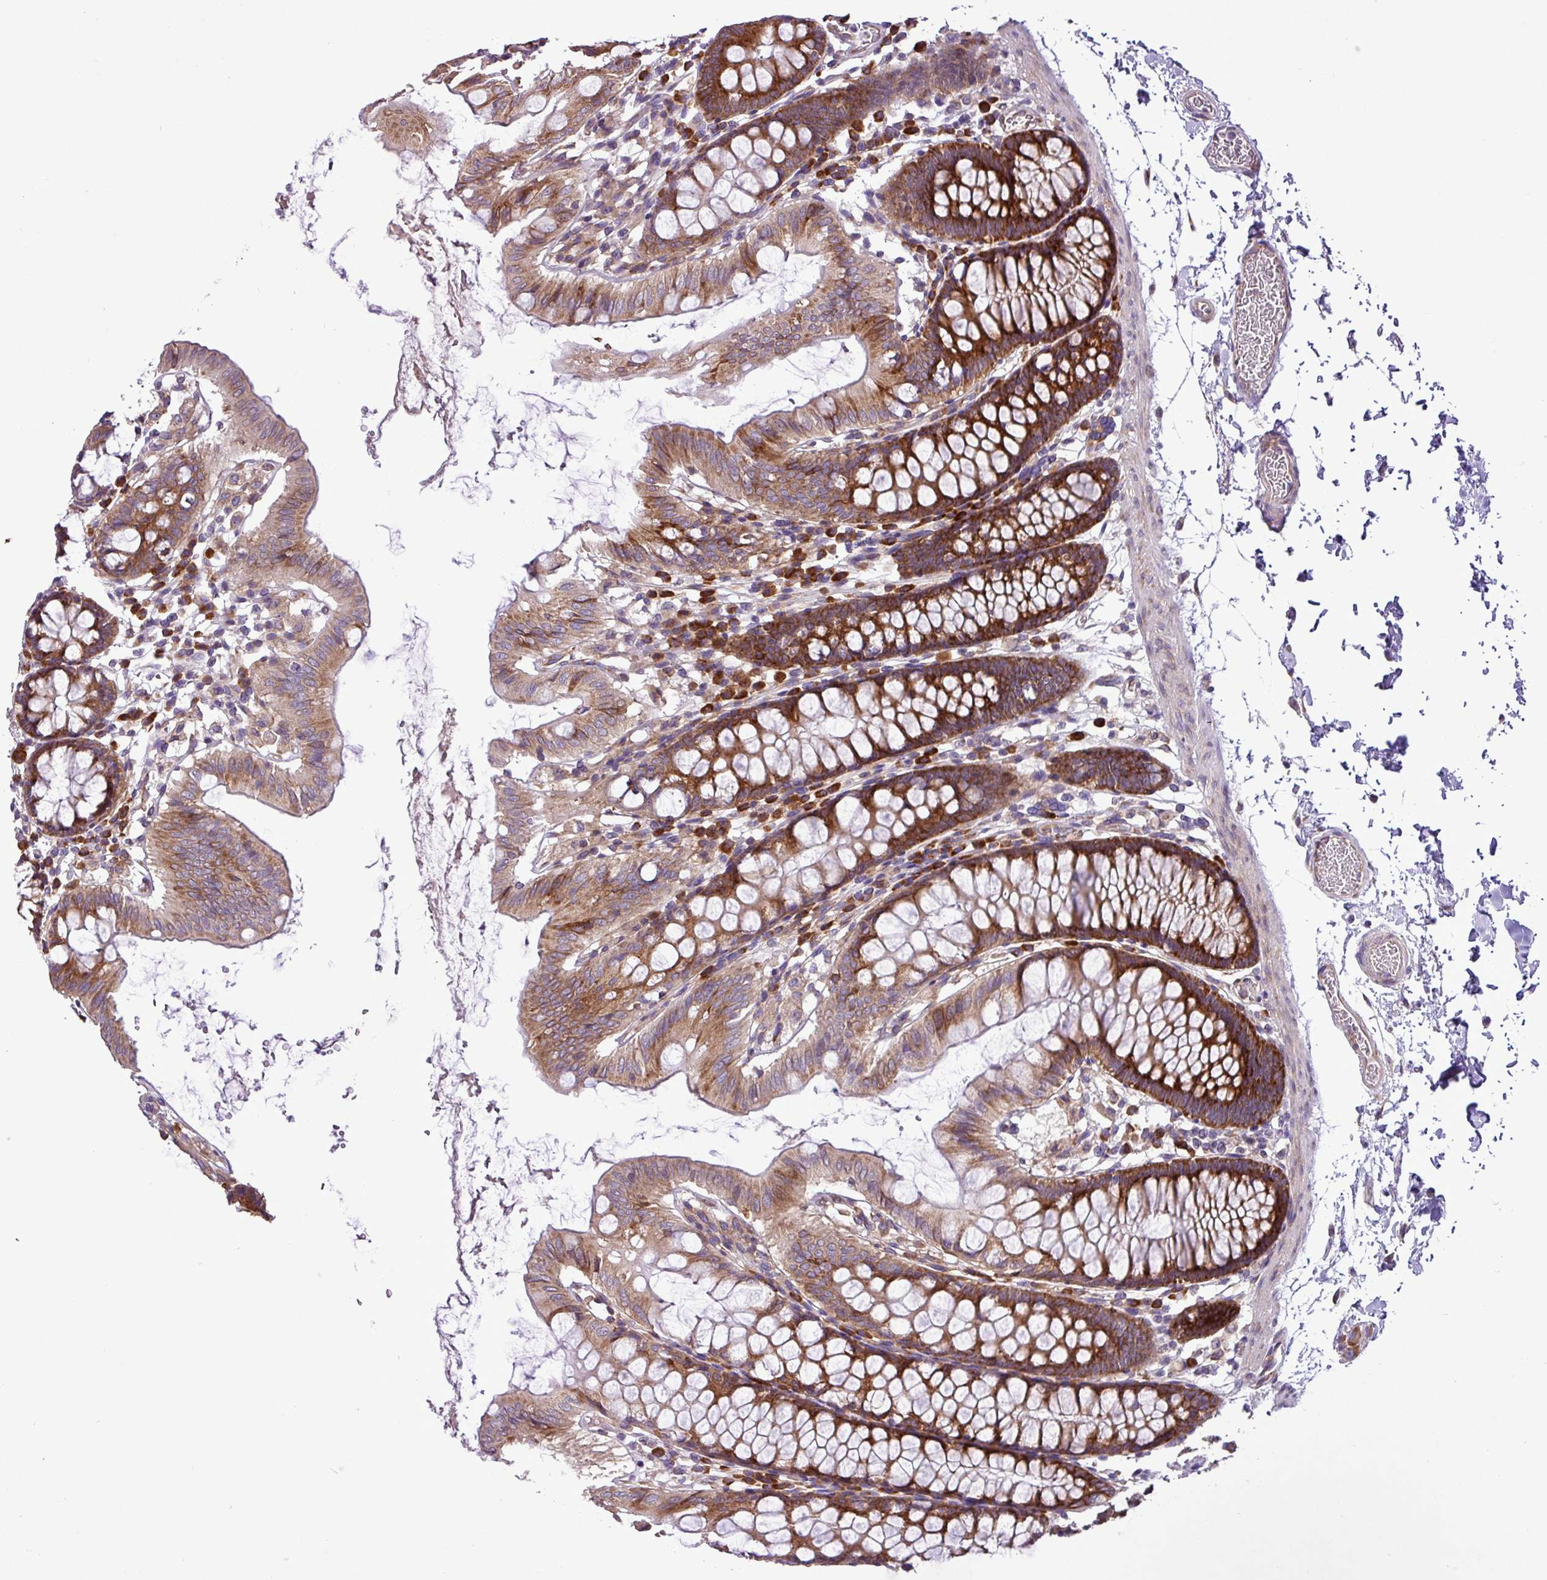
{"staining": {"intensity": "moderate", "quantity": ">75%", "location": "cytoplasmic/membranous"}, "tissue": "colon", "cell_type": "Endothelial cells", "image_type": "normal", "snomed": [{"axis": "morphology", "description": "Normal tissue, NOS"}, {"axis": "topography", "description": "Colon"}], "caption": "Immunohistochemistry of normal human colon exhibits medium levels of moderate cytoplasmic/membranous staining in about >75% of endothelial cells.", "gene": "RPL13", "patient": {"sex": "male", "age": 75}}